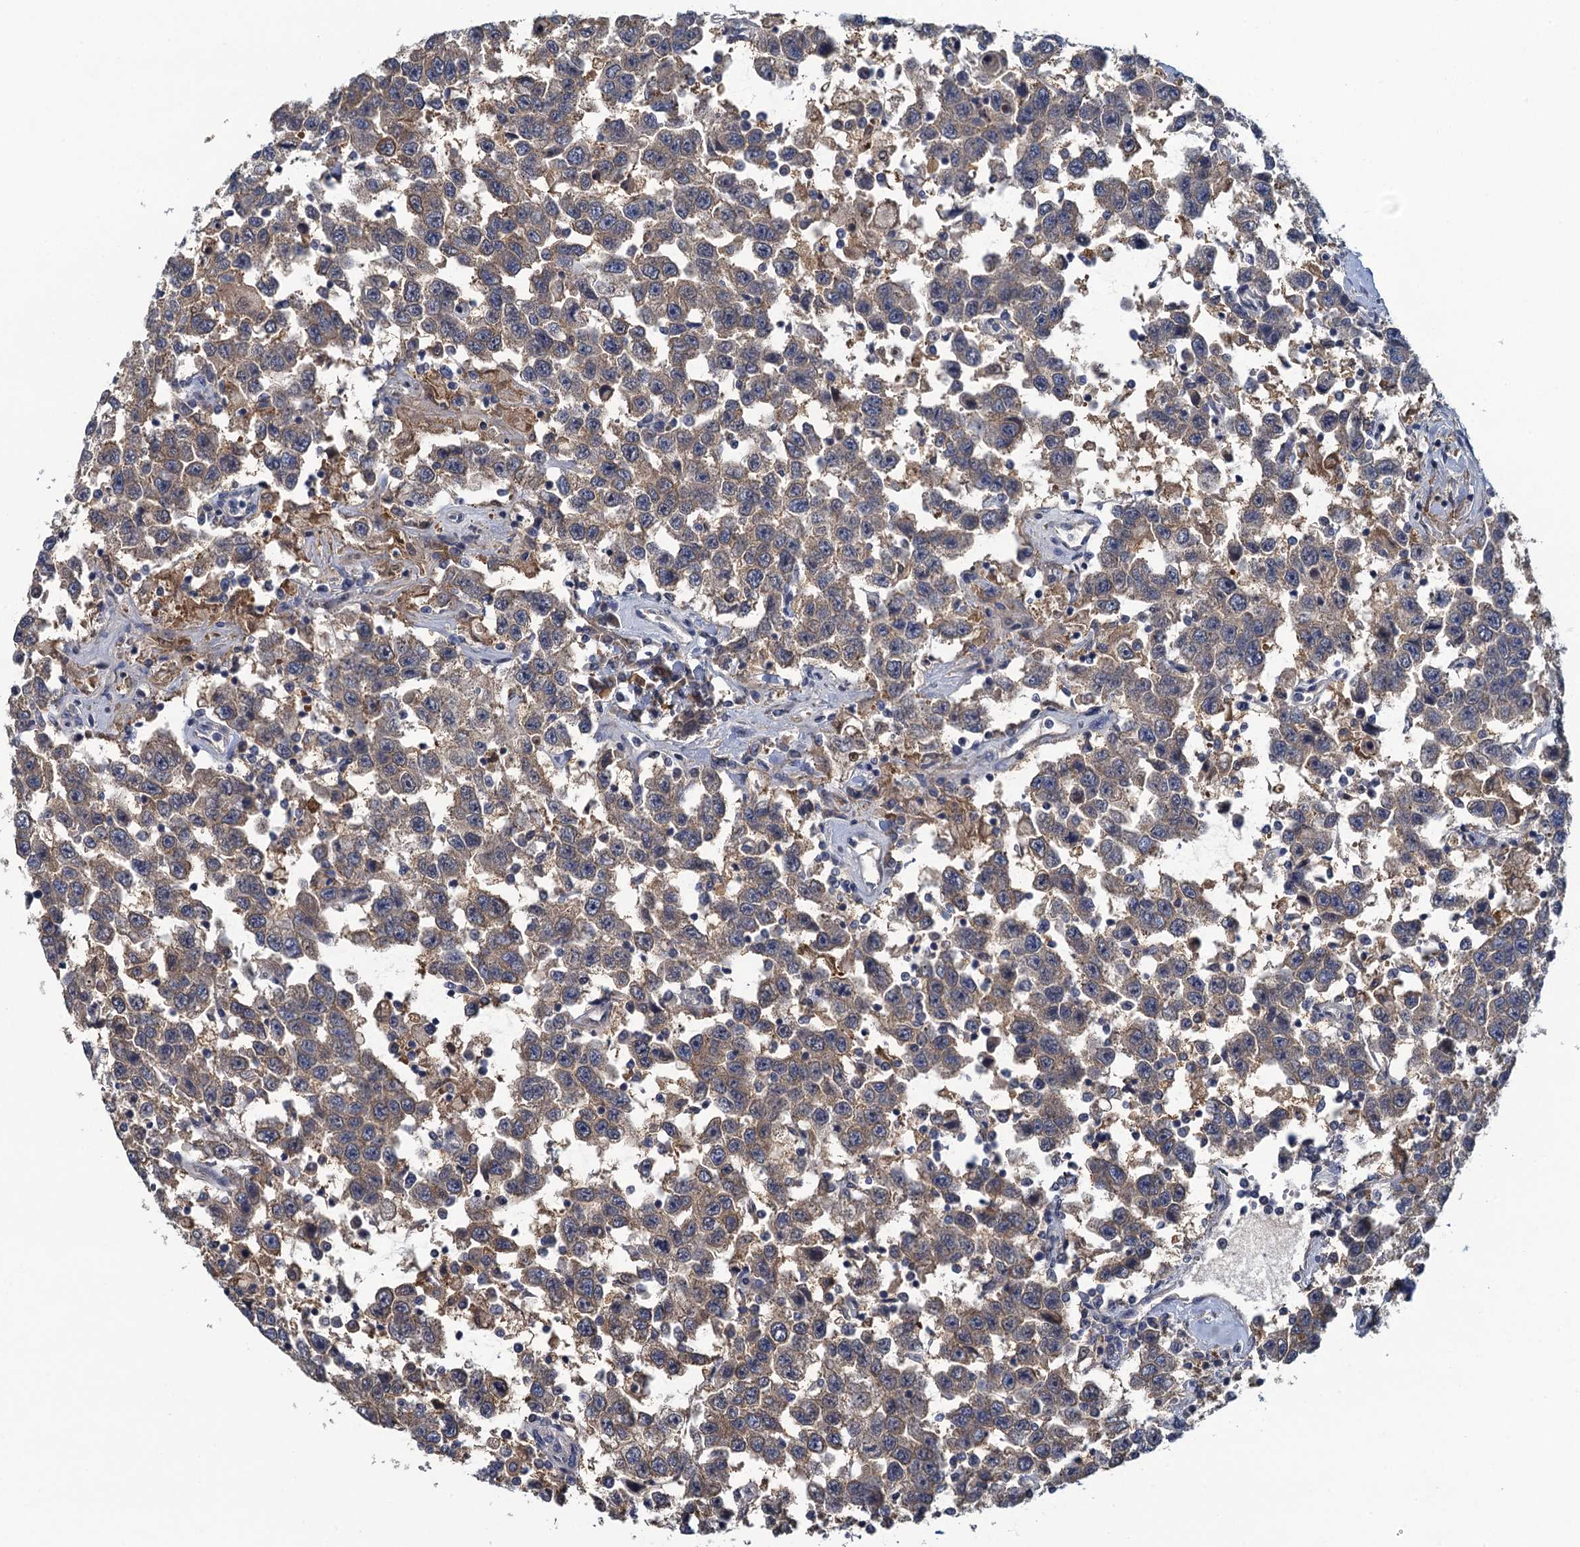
{"staining": {"intensity": "weak", "quantity": ">75%", "location": "cytoplasmic/membranous"}, "tissue": "testis cancer", "cell_type": "Tumor cells", "image_type": "cancer", "snomed": [{"axis": "morphology", "description": "Seminoma, NOS"}, {"axis": "topography", "description": "Testis"}], "caption": "Immunohistochemistry (DAB) staining of human seminoma (testis) demonstrates weak cytoplasmic/membranous protein staining in approximately >75% of tumor cells. The staining is performed using DAB brown chromogen to label protein expression. The nuclei are counter-stained blue using hematoxylin.", "gene": "NCKAP1L", "patient": {"sex": "male", "age": 41}}